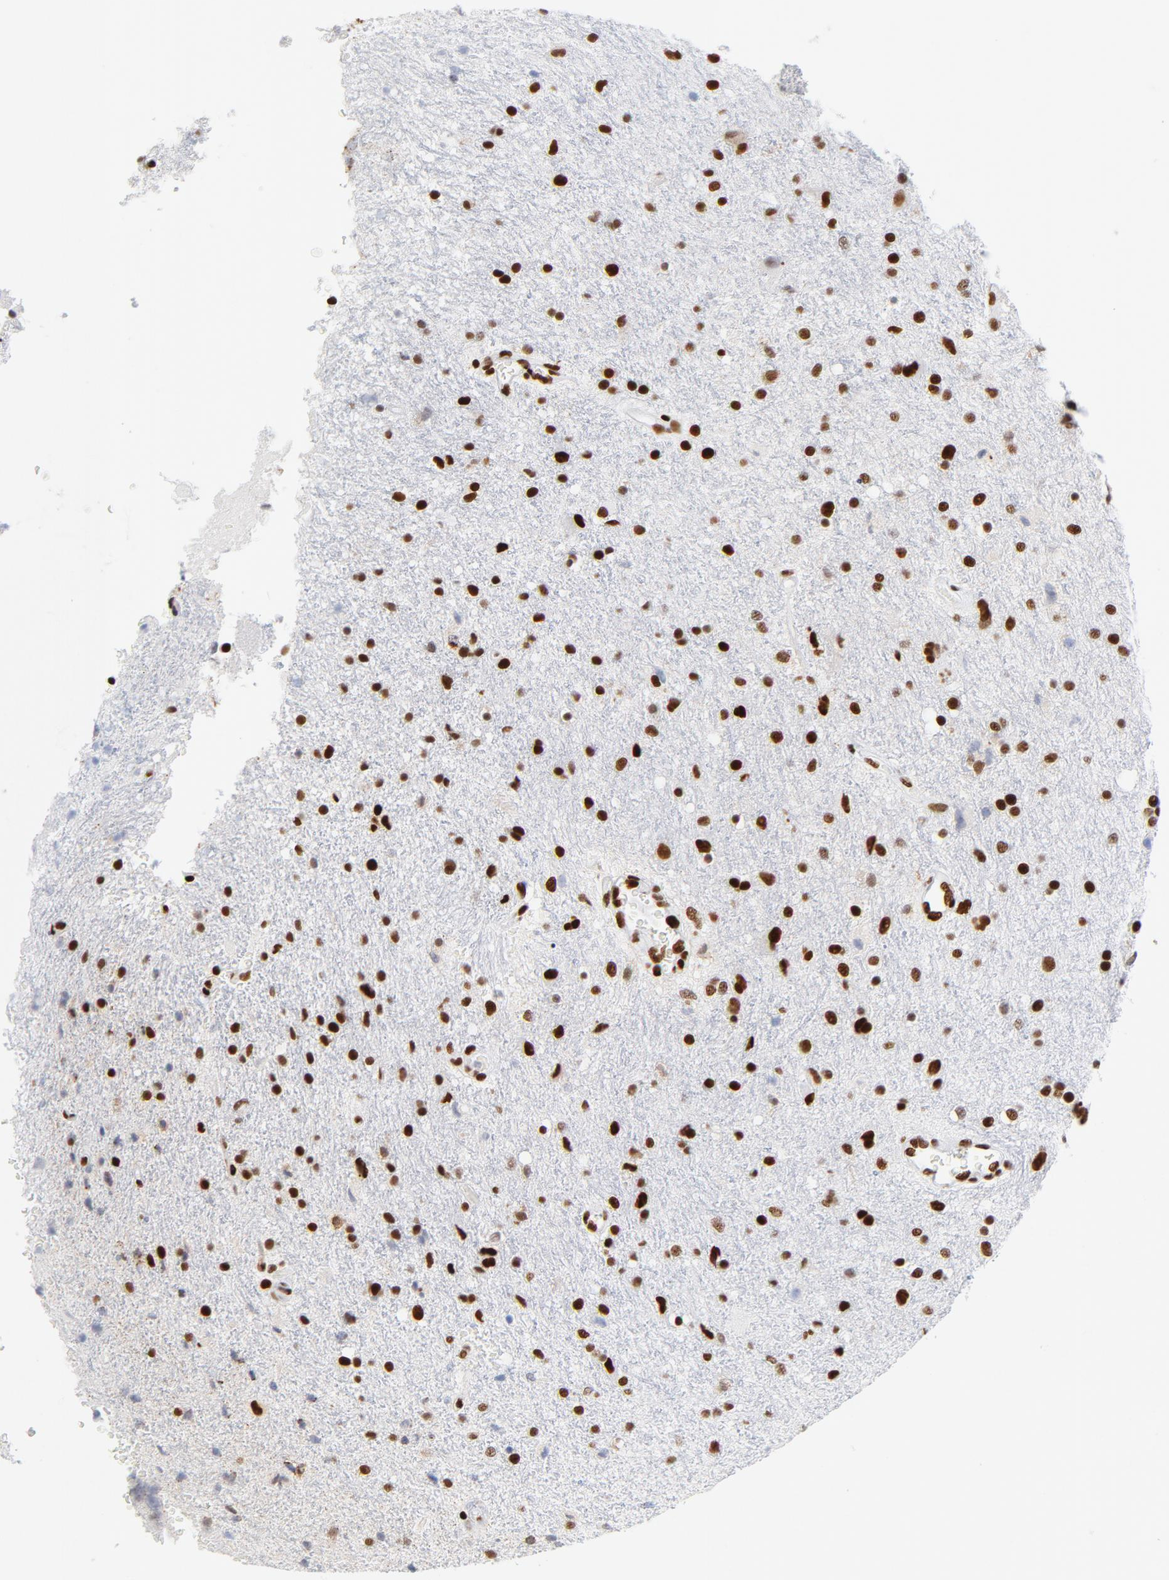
{"staining": {"intensity": "strong", "quantity": ">75%", "location": "nuclear"}, "tissue": "glioma", "cell_type": "Tumor cells", "image_type": "cancer", "snomed": [{"axis": "morphology", "description": "Normal tissue, NOS"}, {"axis": "morphology", "description": "Glioma, malignant, High grade"}, {"axis": "topography", "description": "Cerebral cortex"}], "caption": "IHC of human malignant high-grade glioma displays high levels of strong nuclear expression in about >75% of tumor cells.", "gene": "XRCC5", "patient": {"sex": "male", "age": 56}}